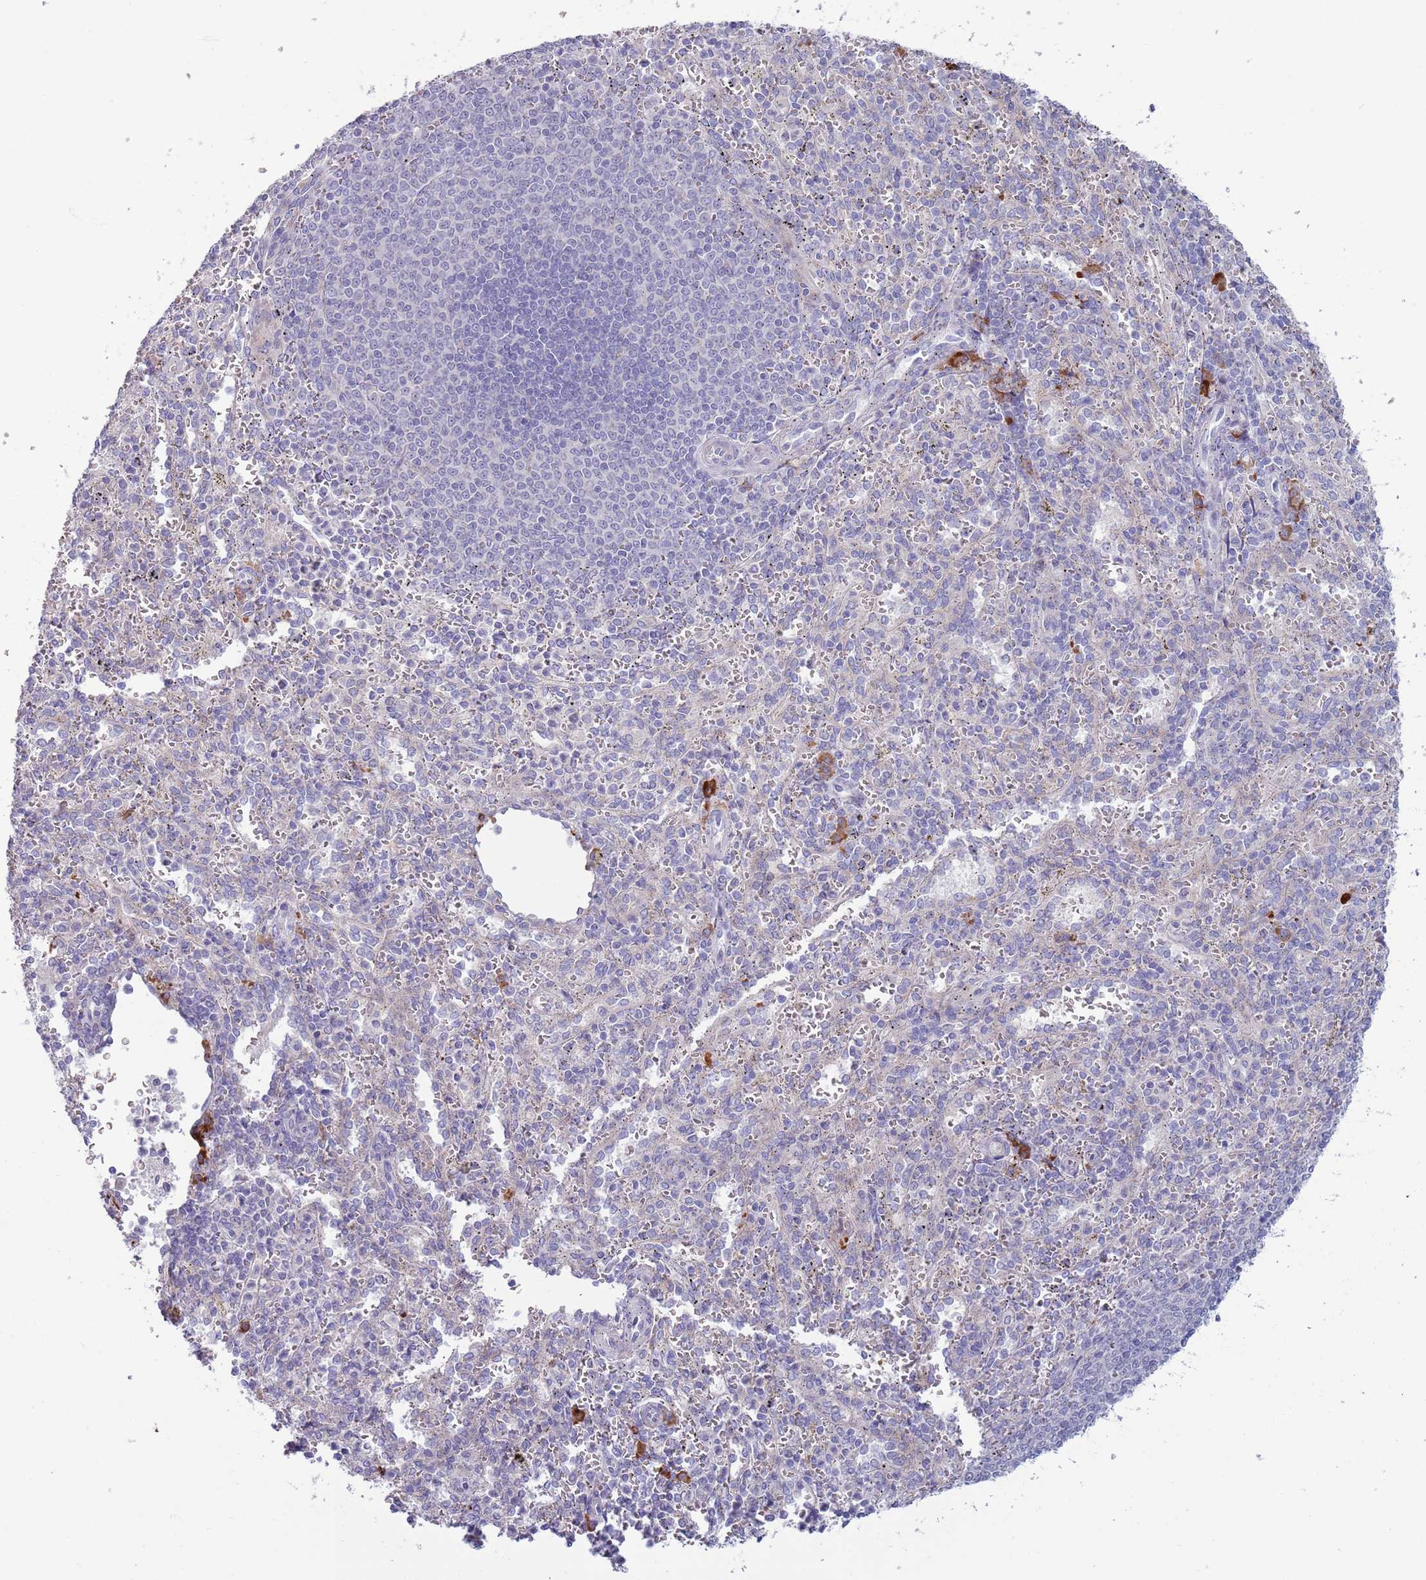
{"staining": {"intensity": "moderate", "quantity": "<25%", "location": "cytoplasmic/membranous"}, "tissue": "spleen", "cell_type": "Cells in red pulp", "image_type": "normal", "snomed": [{"axis": "morphology", "description": "Normal tissue, NOS"}, {"axis": "topography", "description": "Spleen"}], "caption": "IHC micrograph of benign spleen: human spleen stained using immunohistochemistry (IHC) demonstrates low levels of moderate protein expression localized specifically in the cytoplasmic/membranous of cells in red pulp, appearing as a cytoplasmic/membranous brown color.", "gene": "LTB", "patient": {"sex": "female", "age": 21}}